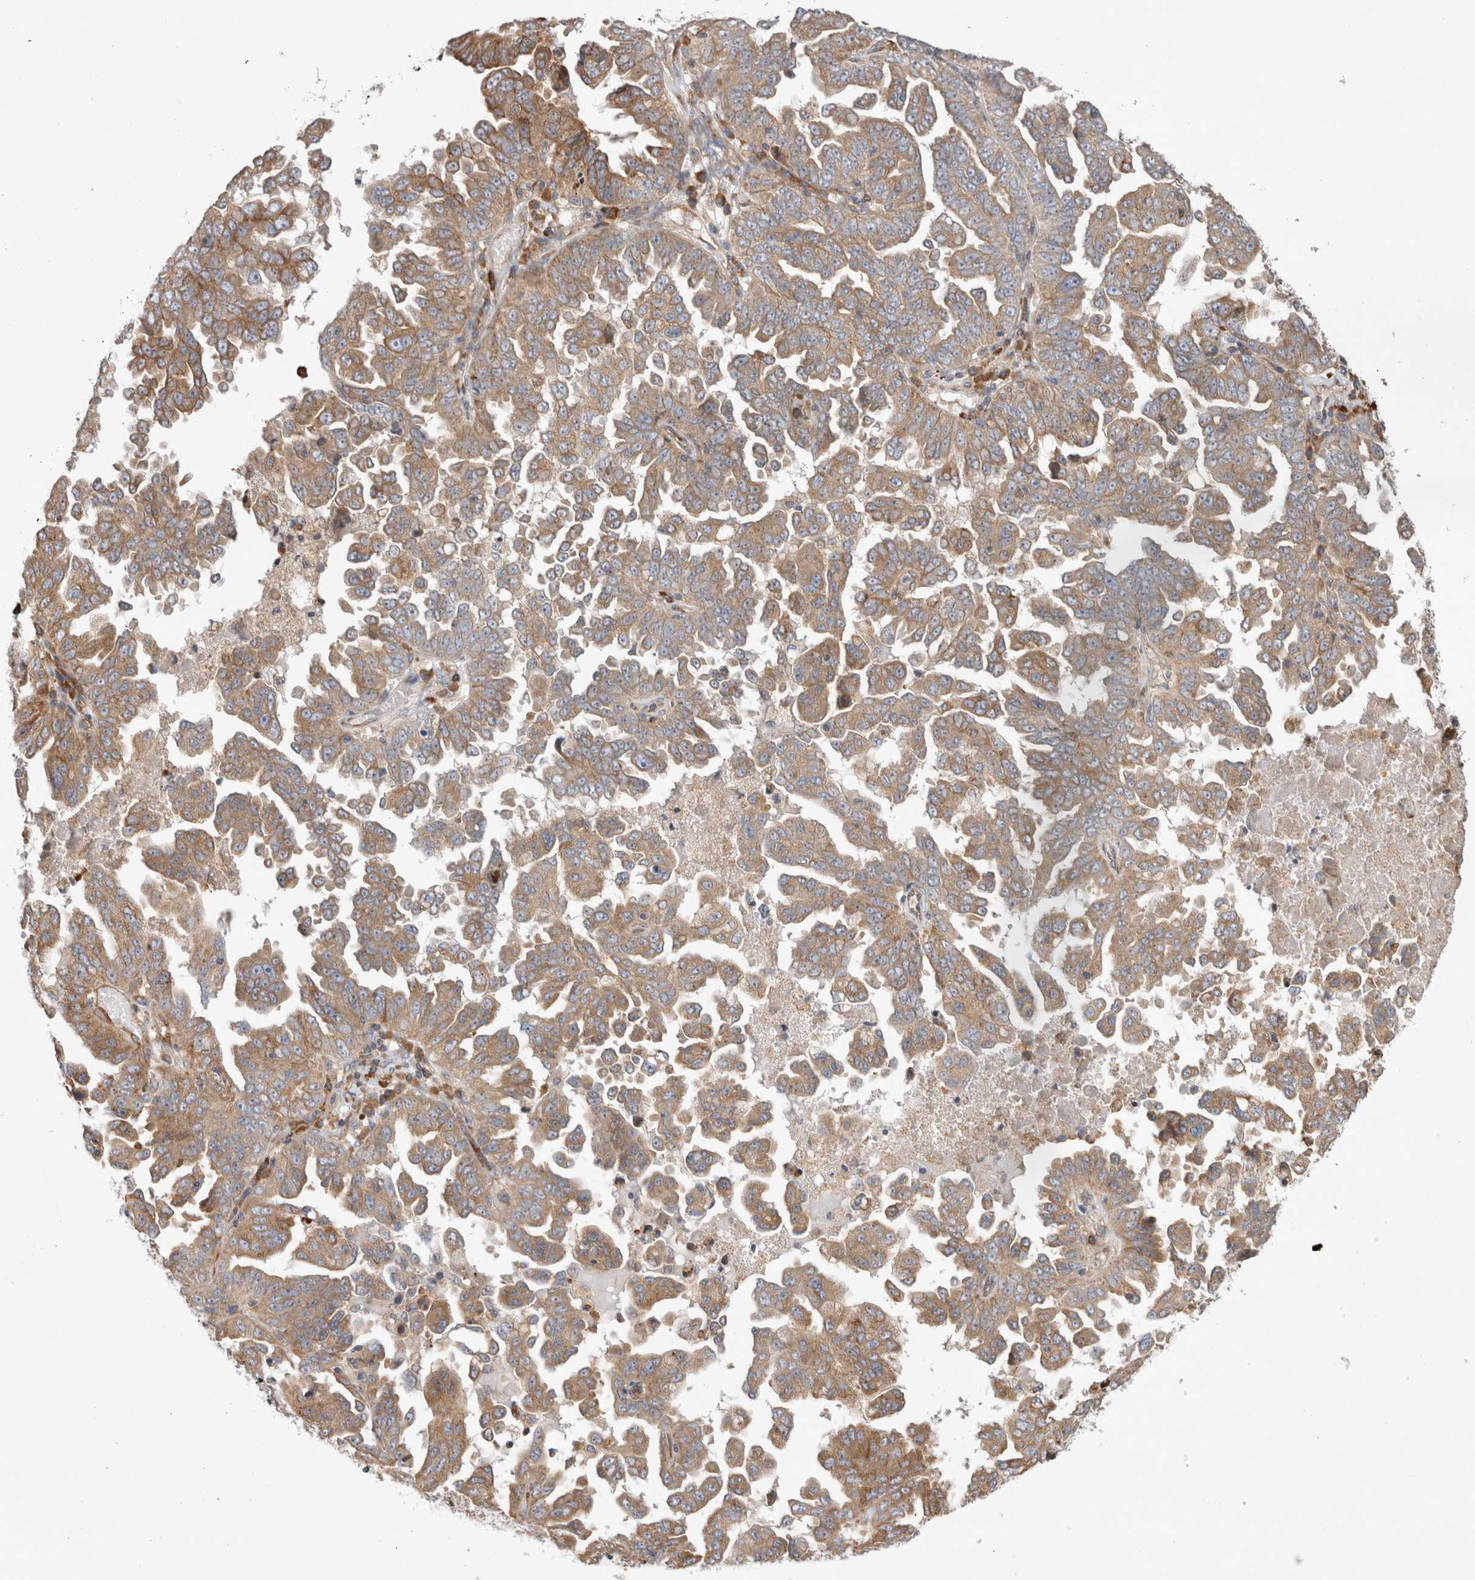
{"staining": {"intensity": "moderate", "quantity": ">75%", "location": "cytoplasmic/membranous"}, "tissue": "ovarian cancer", "cell_type": "Tumor cells", "image_type": "cancer", "snomed": [{"axis": "morphology", "description": "Carcinoma, endometroid"}, {"axis": "topography", "description": "Ovary"}], "caption": "Human ovarian endometroid carcinoma stained with a brown dye reveals moderate cytoplasmic/membranous positive expression in about >75% of tumor cells.", "gene": "PDCD10", "patient": {"sex": "female", "age": 62}}